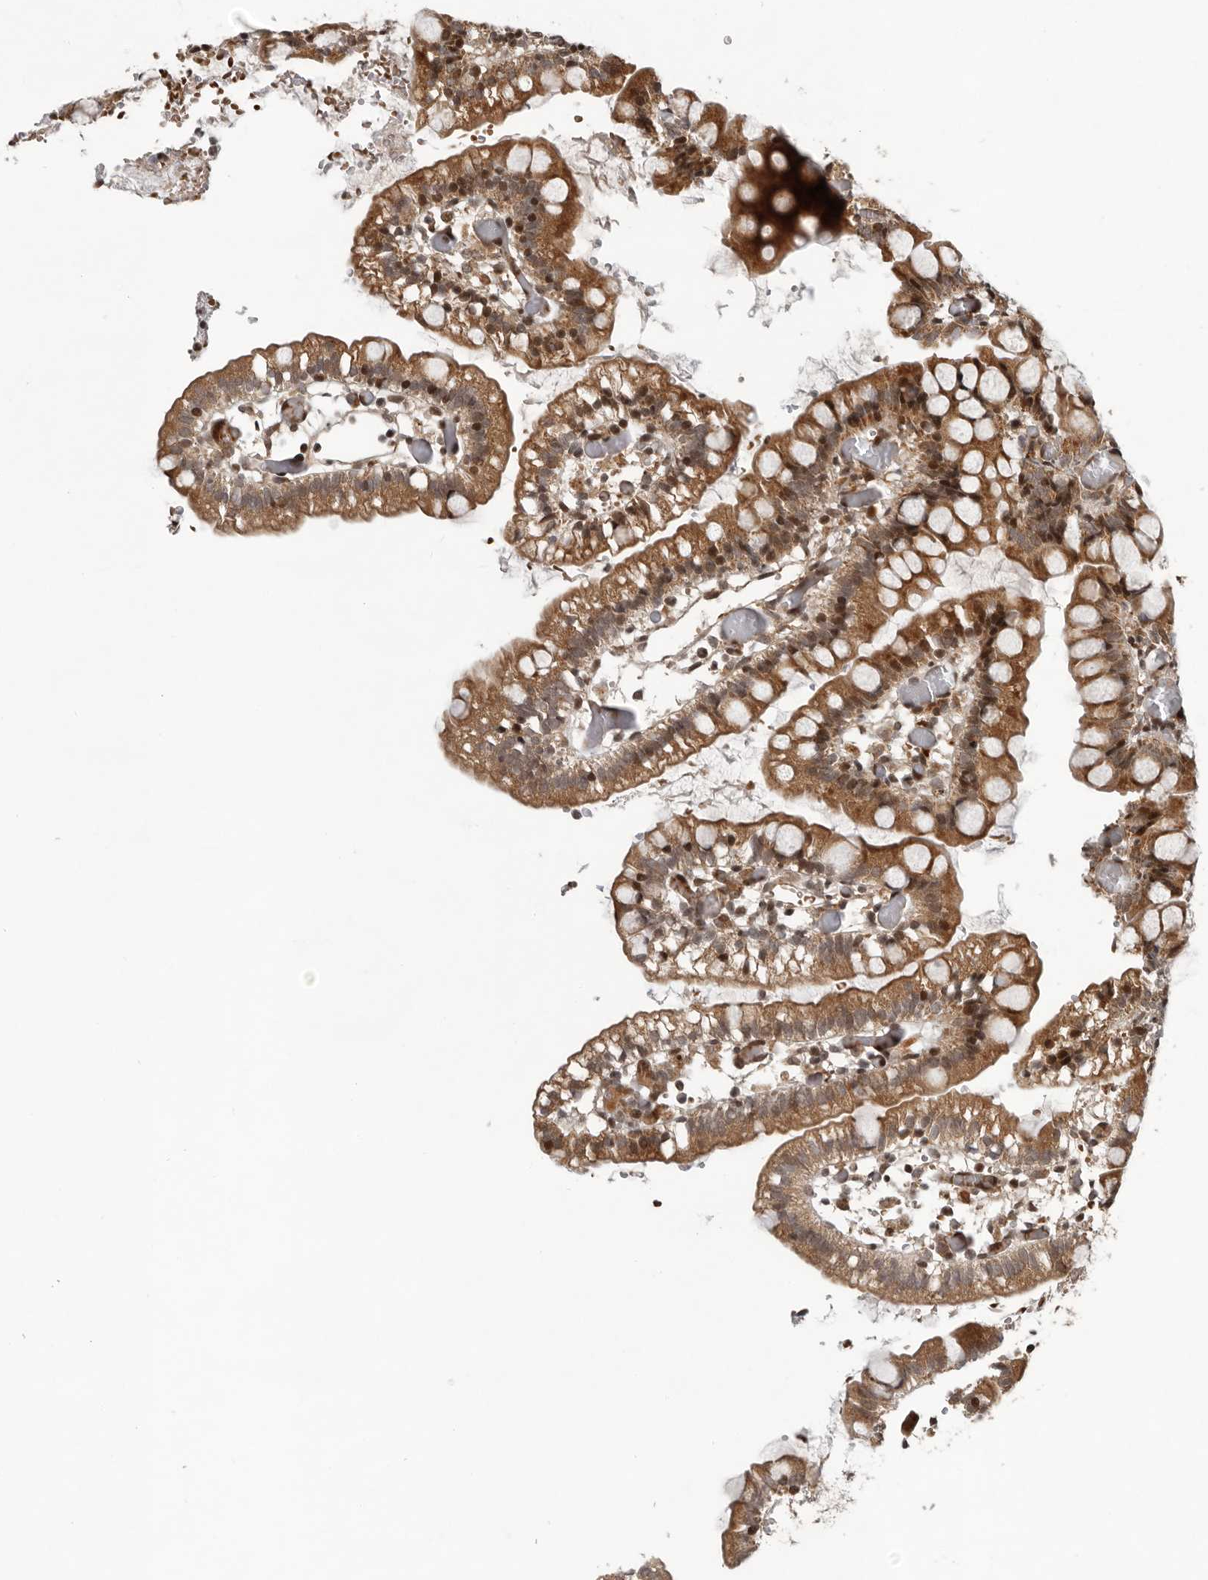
{"staining": {"intensity": "strong", "quantity": ">75%", "location": "cytoplasmic/membranous,nuclear"}, "tissue": "small intestine", "cell_type": "Glandular cells", "image_type": "normal", "snomed": [{"axis": "morphology", "description": "Normal tissue, NOS"}, {"axis": "morphology", "description": "Developmental malformation"}, {"axis": "topography", "description": "Small intestine"}], "caption": "Immunohistochemistry of unremarkable small intestine exhibits high levels of strong cytoplasmic/membranous,nuclear staining in approximately >75% of glandular cells.", "gene": "RABIF", "patient": {"sex": "male"}}